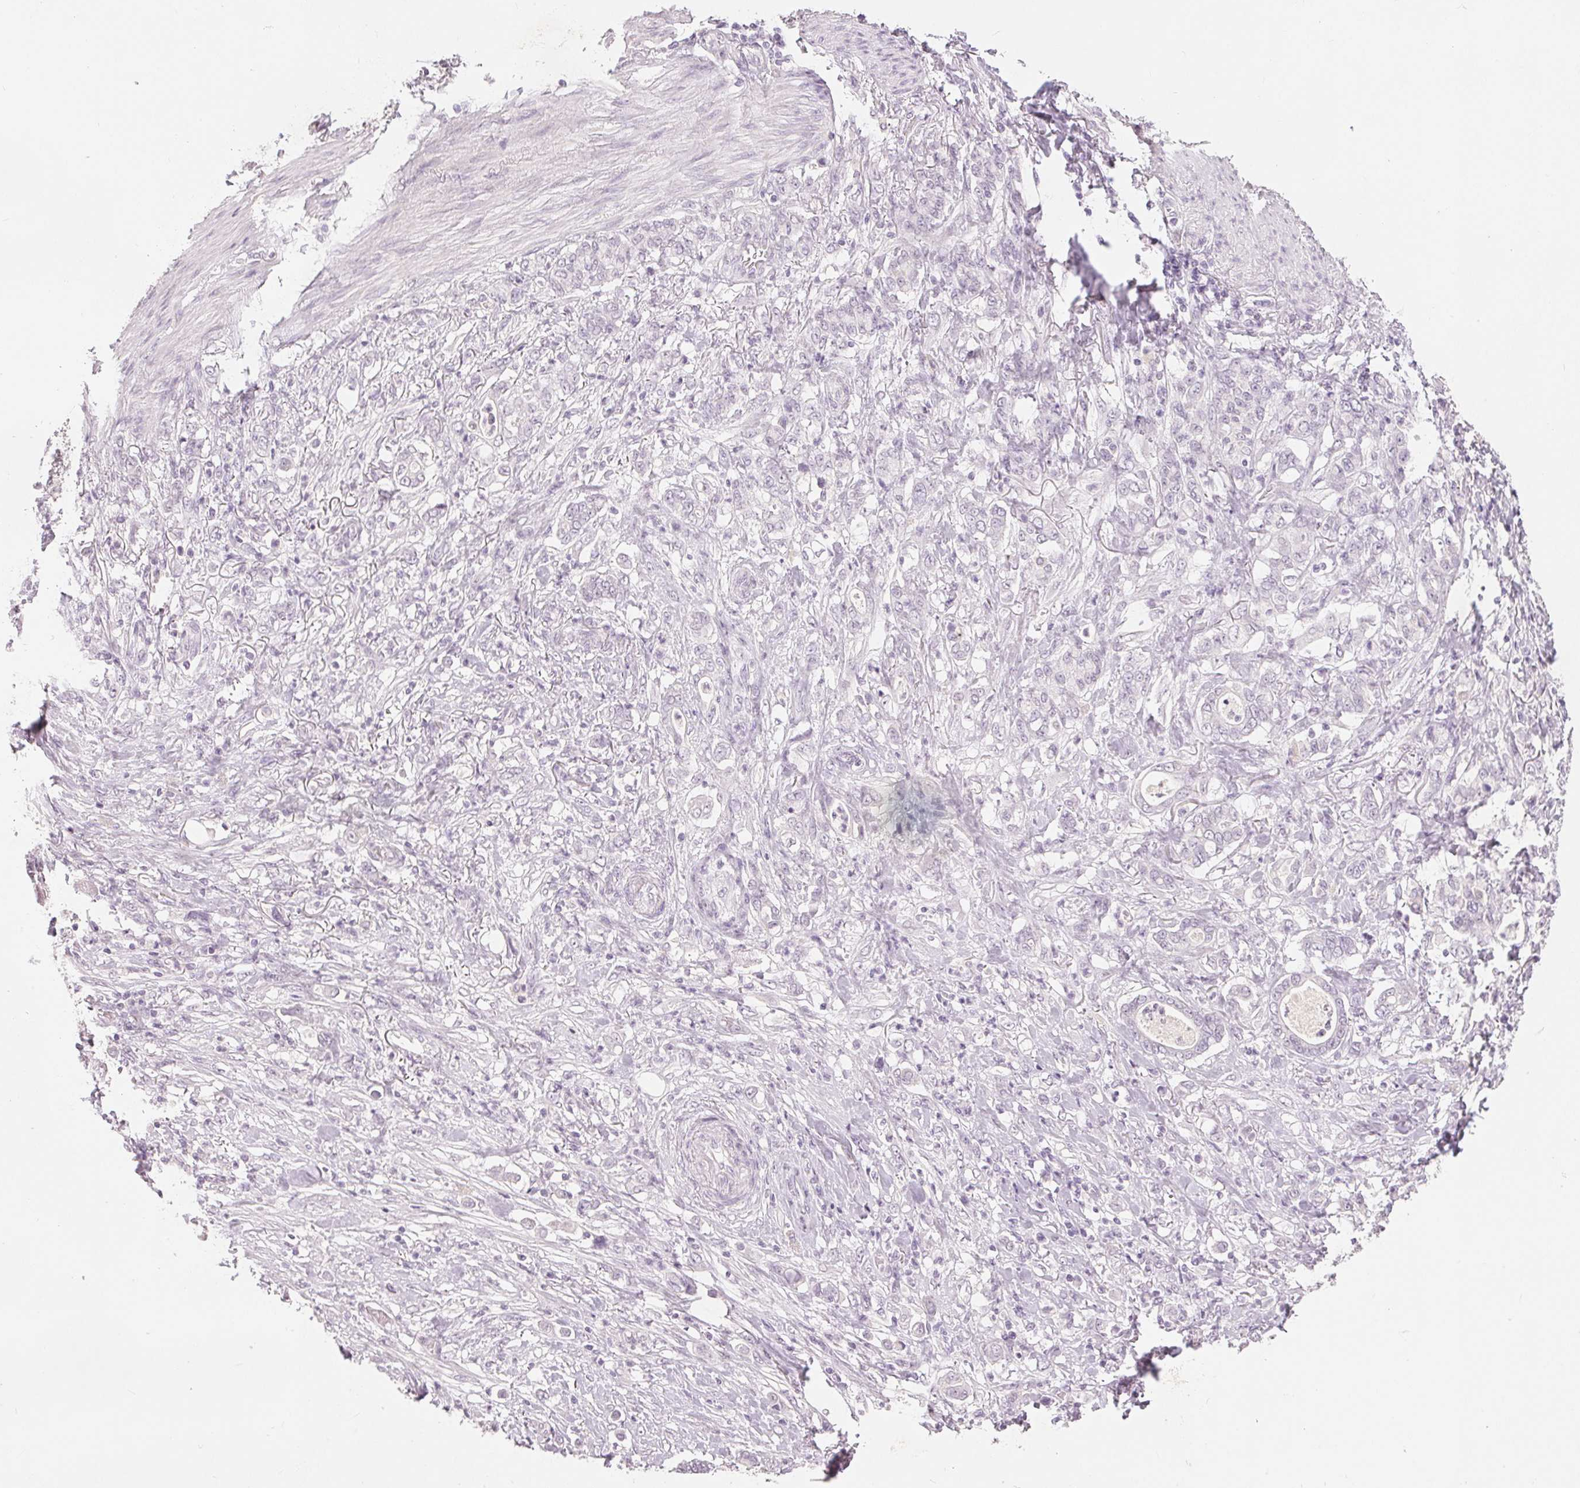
{"staining": {"intensity": "negative", "quantity": "none", "location": "none"}, "tissue": "stomach cancer", "cell_type": "Tumor cells", "image_type": "cancer", "snomed": [{"axis": "morphology", "description": "Adenocarcinoma, NOS"}, {"axis": "topography", "description": "Stomach"}], "caption": "The IHC photomicrograph has no significant positivity in tumor cells of stomach cancer (adenocarcinoma) tissue.", "gene": "SLC27A5", "patient": {"sex": "female", "age": 79}}